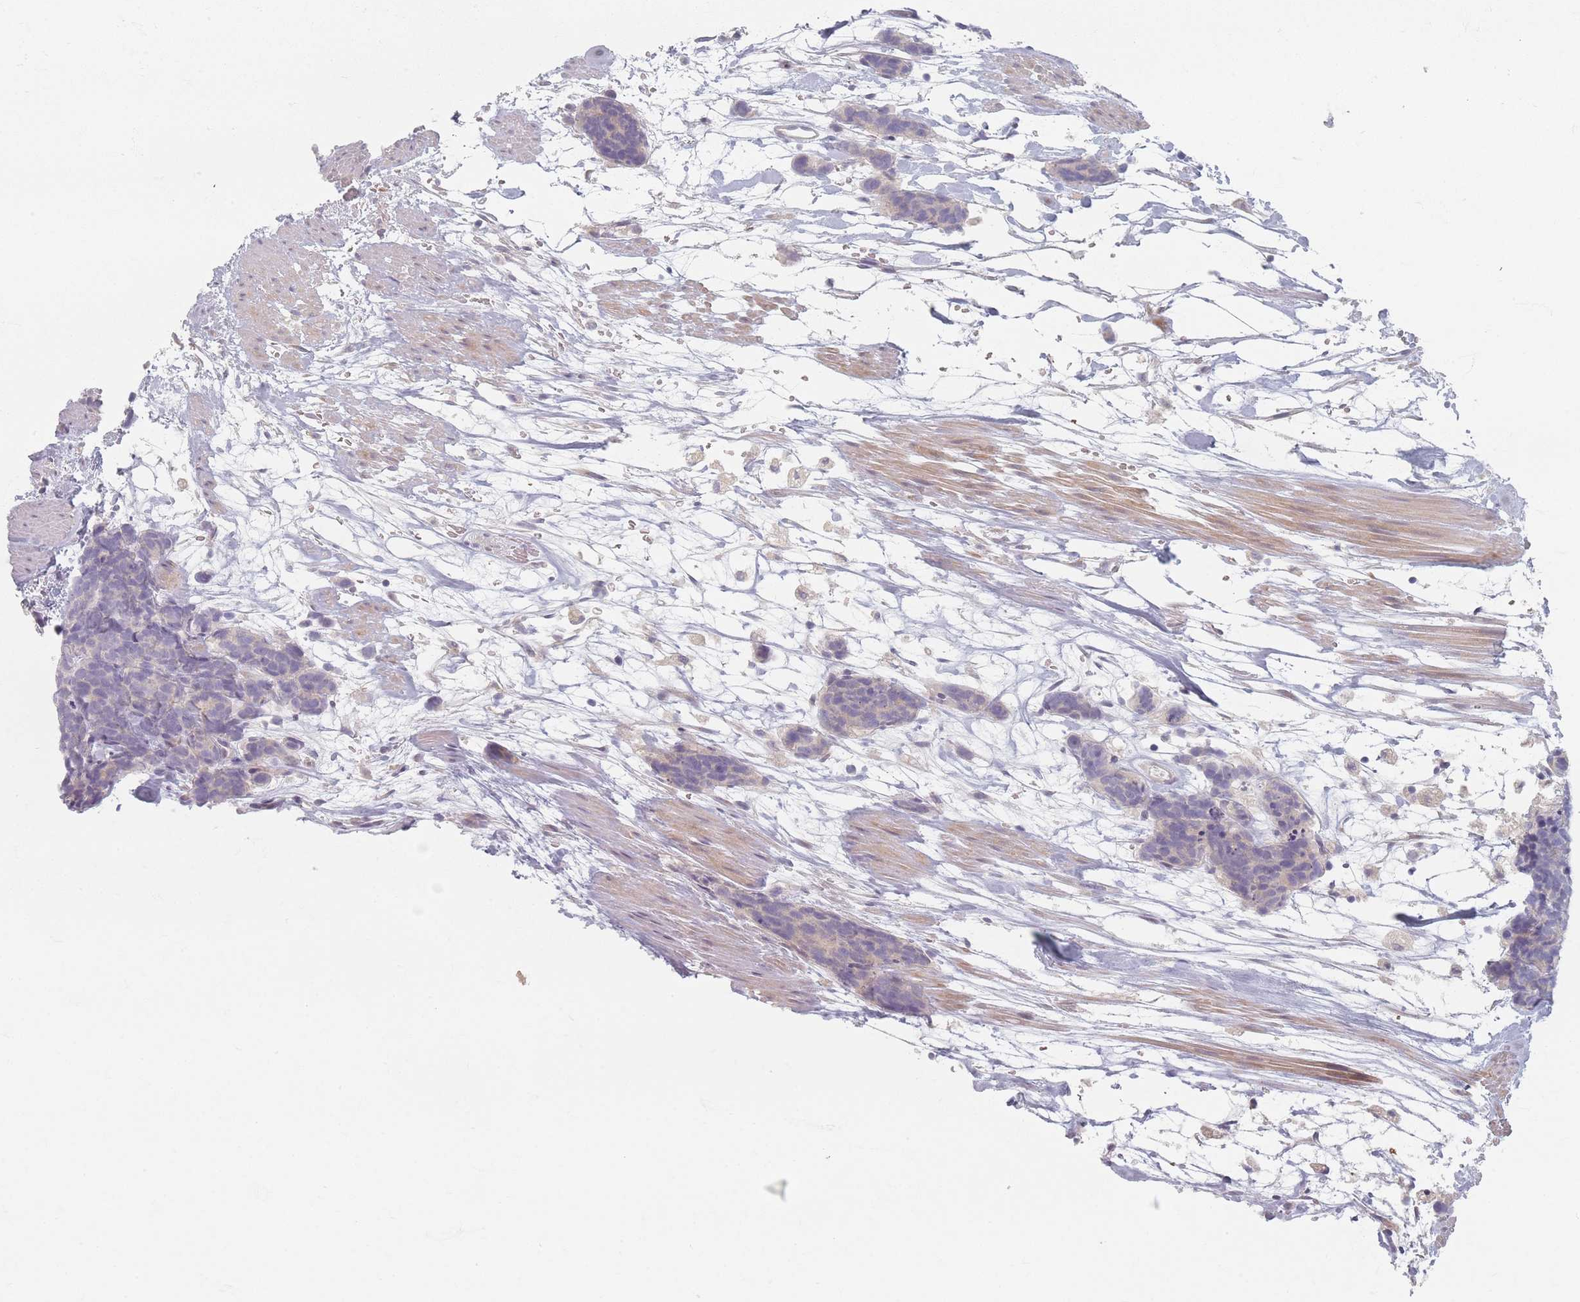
{"staining": {"intensity": "negative", "quantity": "none", "location": "none"}, "tissue": "carcinoid", "cell_type": "Tumor cells", "image_type": "cancer", "snomed": [{"axis": "morphology", "description": "Carcinoma, NOS"}, {"axis": "morphology", "description": "Carcinoid, malignant, NOS"}, {"axis": "topography", "description": "Prostate"}], "caption": "DAB immunohistochemical staining of human carcinoid exhibits no significant positivity in tumor cells. (DAB (3,3'-diaminobenzidine) immunohistochemistry visualized using brightfield microscopy, high magnification).", "gene": "TMOD1", "patient": {"sex": "male", "age": 57}}